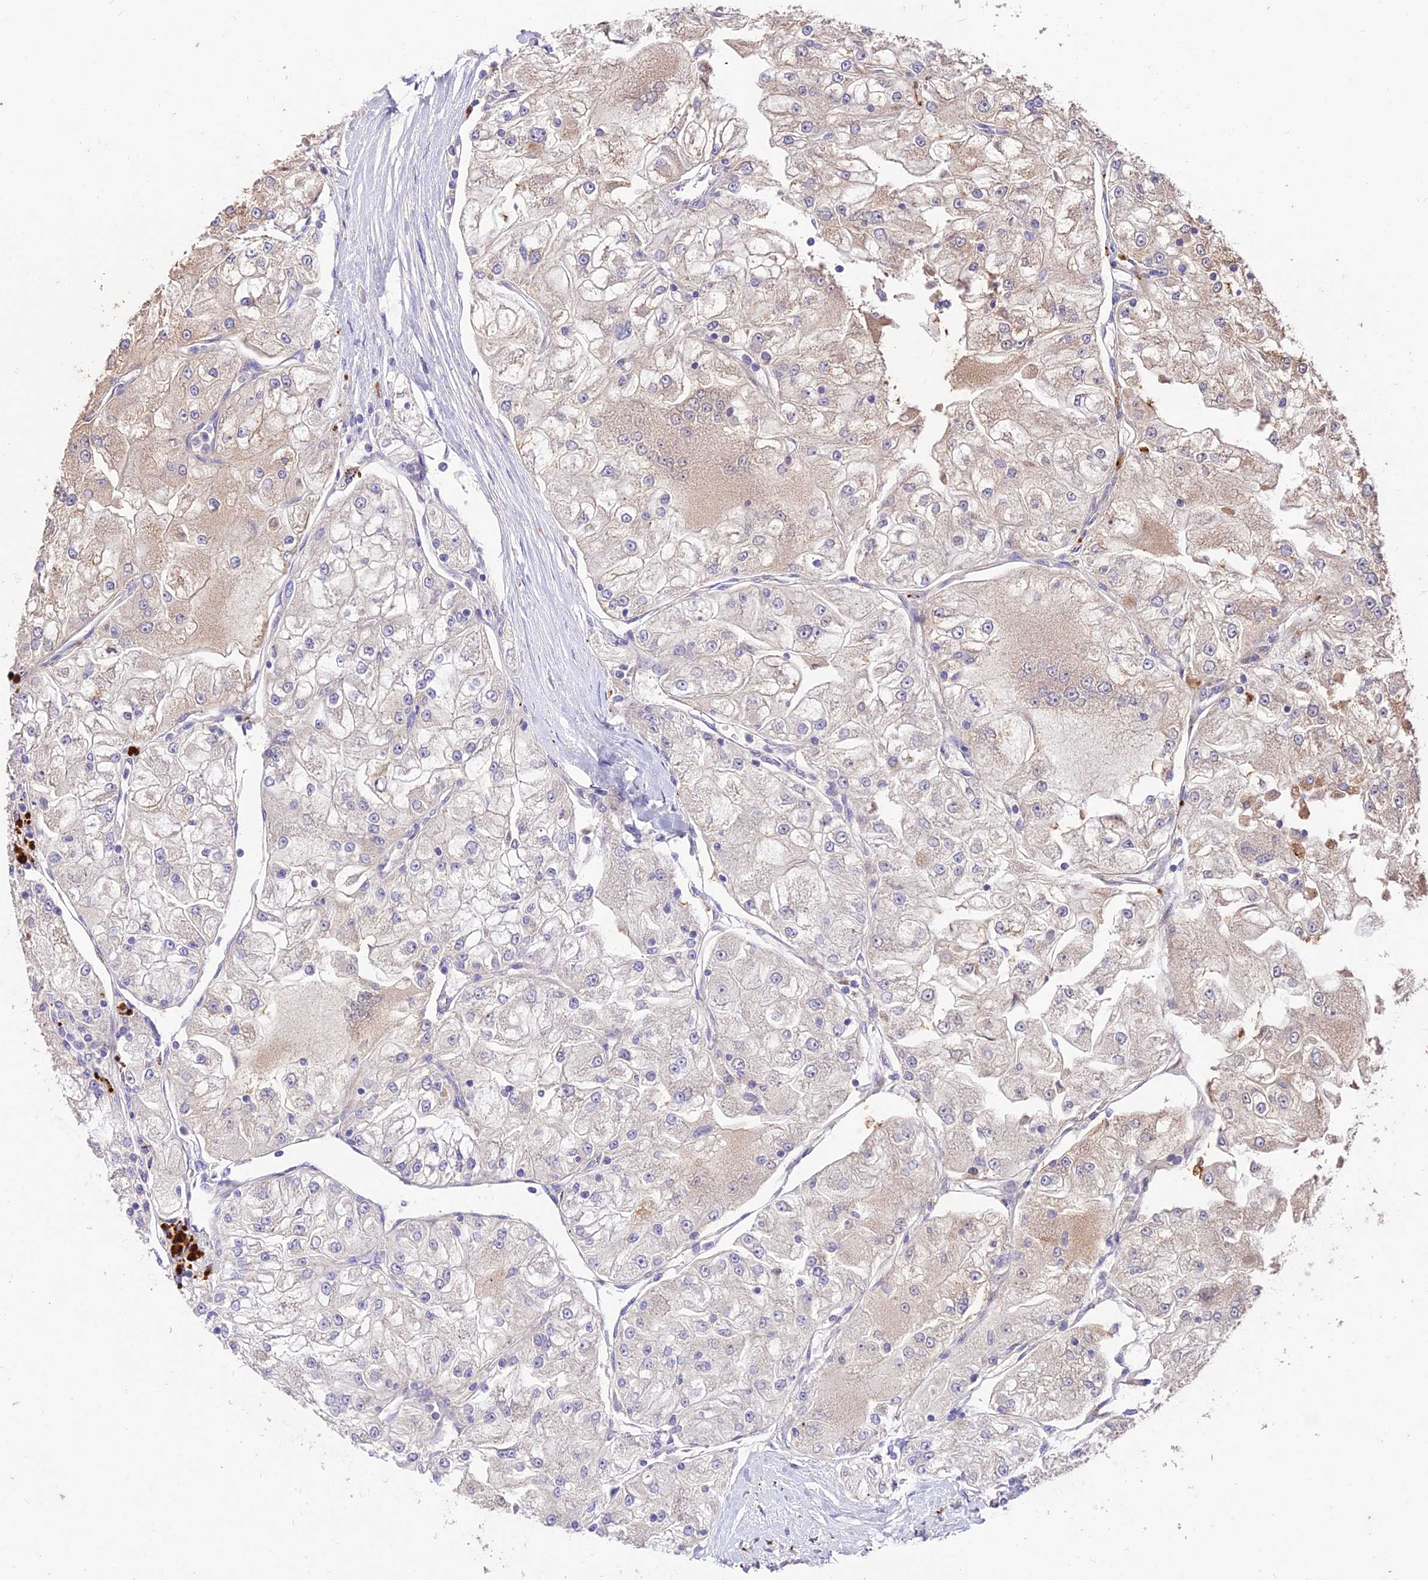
{"staining": {"intensity": "weak", "quantity": "25%-75%", "location": "cytoplasmic/membranous"}, "tissue": "renal cancer", "cell_type": "Tumor cells", "image_type": "cancer", "snomed": [{"axis": "morphology", "description": "Adenocarcinoma, NOS"}, {"axis": "topography", "description": "Kidney"}], "caption": "Adenocarcinoma (renal) tissue shows weak cytoplasmic/membranous staining in about 25%-75% of tumor cells", "gene": "SDHD", "patient": {"sex": "female", "age": 72}}